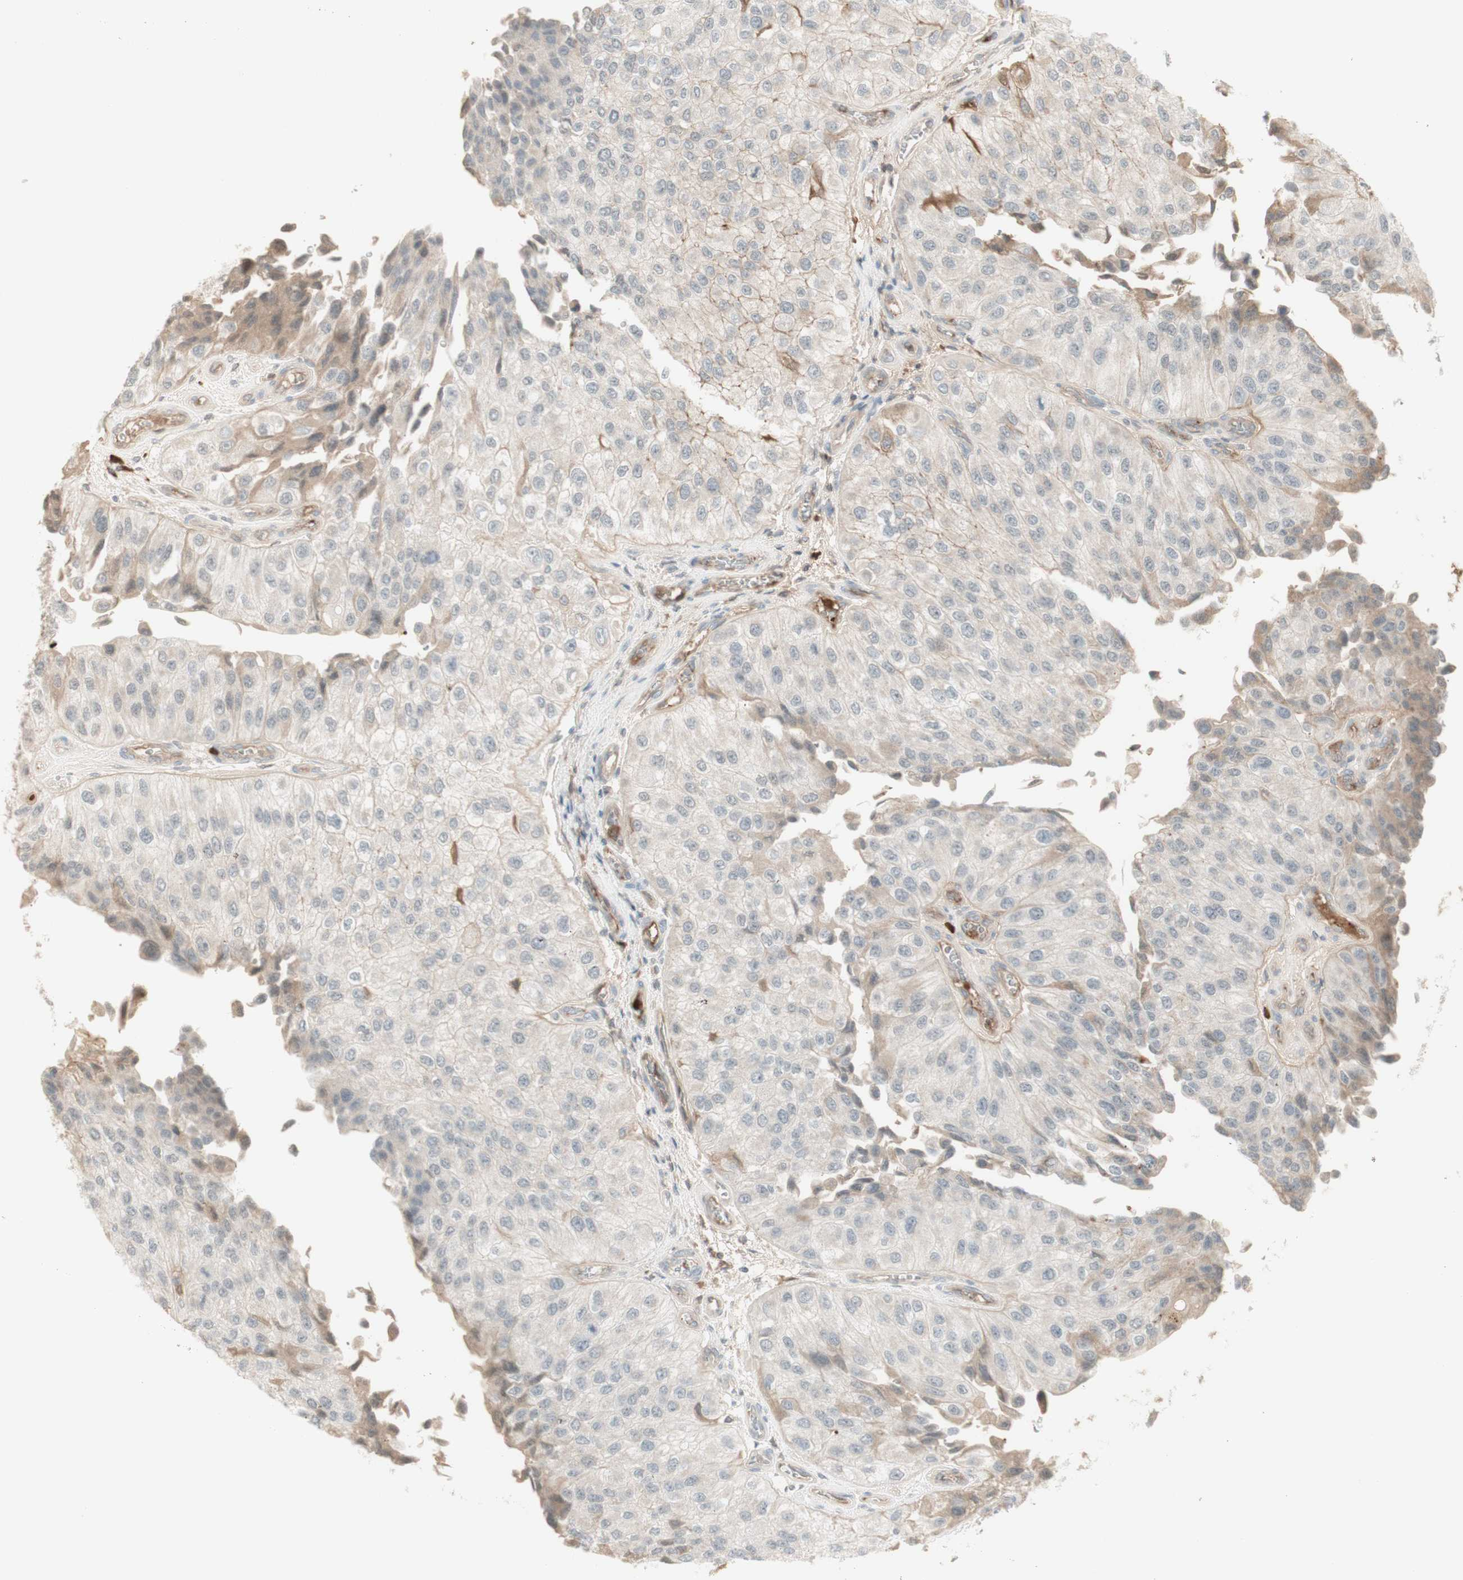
{"staining": {"intensity": "moderate", "quantity": "<25%", "location": "cytoplasmic/membranous"}, "tissue": "urothelial cancer", "cell_type": "Tumor cells", "image_type": "cancer", "snomed": [{"axis": "morphology", "description": "Urothelial carcinoma, High grade"}, {"axis": "topography", "description": "Kidney"}, {"axis": "topography", "description": "Urinary bladder"}], "caption": "Immunohistochemical staining of human urothelial cancer displays low levels of moderate cytoplasmic/membranous positivity in approximately <25% of tumor cells. (Stains: DAB (3,3'-diaminobenzidine) in brown, nuclei in blue, Microscopy: brightfield microscopy at high magnification).", "gene": "NID1", "patient": {"sex": "male", "age": 77}}